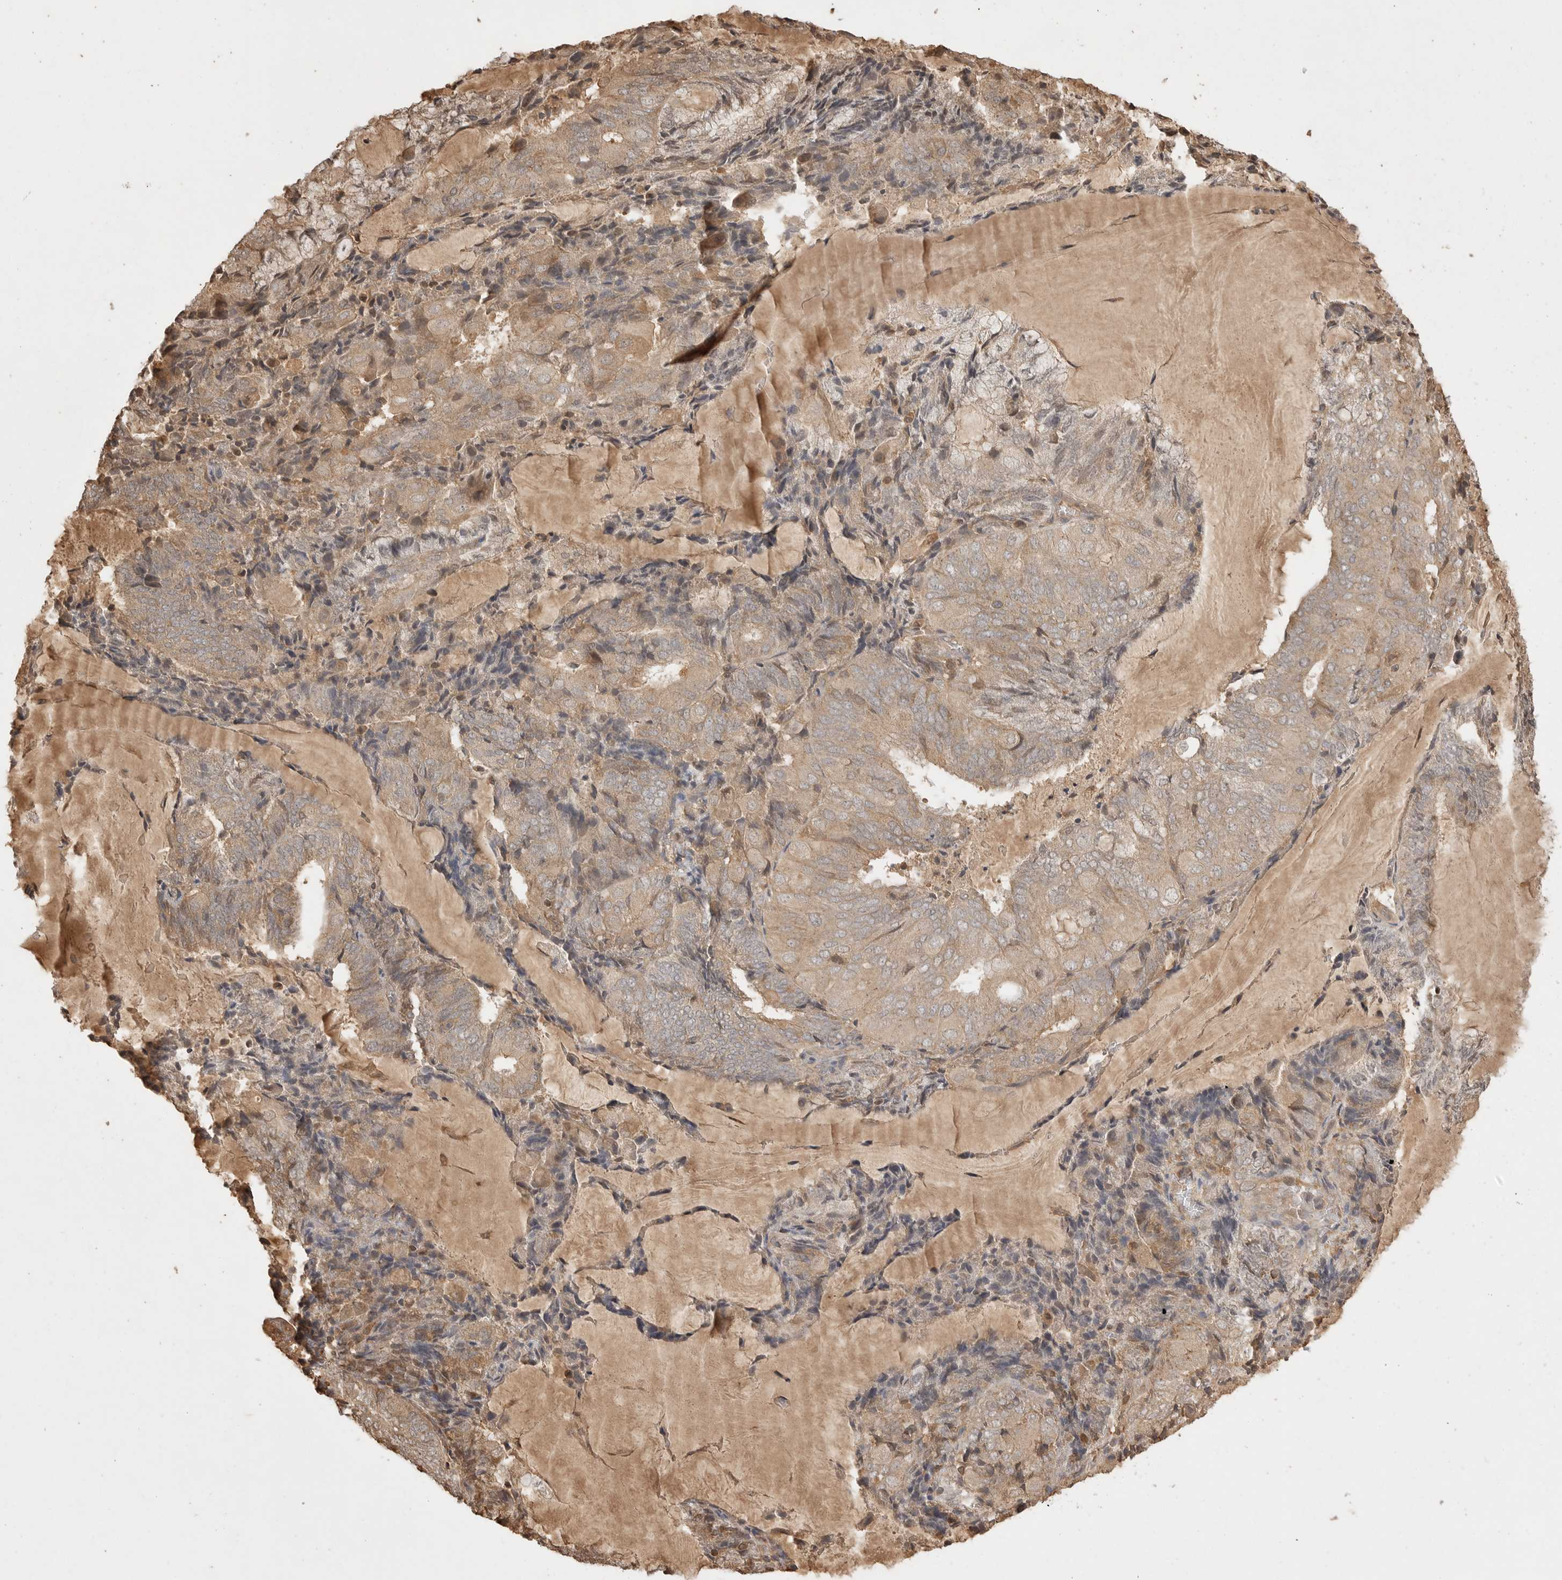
{"staining": {"intensity": "weak", "quantity": ">75%", "location": "cytoplasmic/membranous"}, "tissue": "endometrial cancer", "cell_type": "Tumor cells", "image_type": "cancer", "snomed": [{"axis": "morphology", "description": "Adenocarcinoma, NOS"}, {"axis": "topography", "description": "Endometrium"}], "caption": "Endometrial cancer stained with a brown dye shows weak cytoplasmic/membranous positive staining in about >75% of tumor cells.", "gene": "PRMT3", "patient": {"sex": "female", "age": 81}}